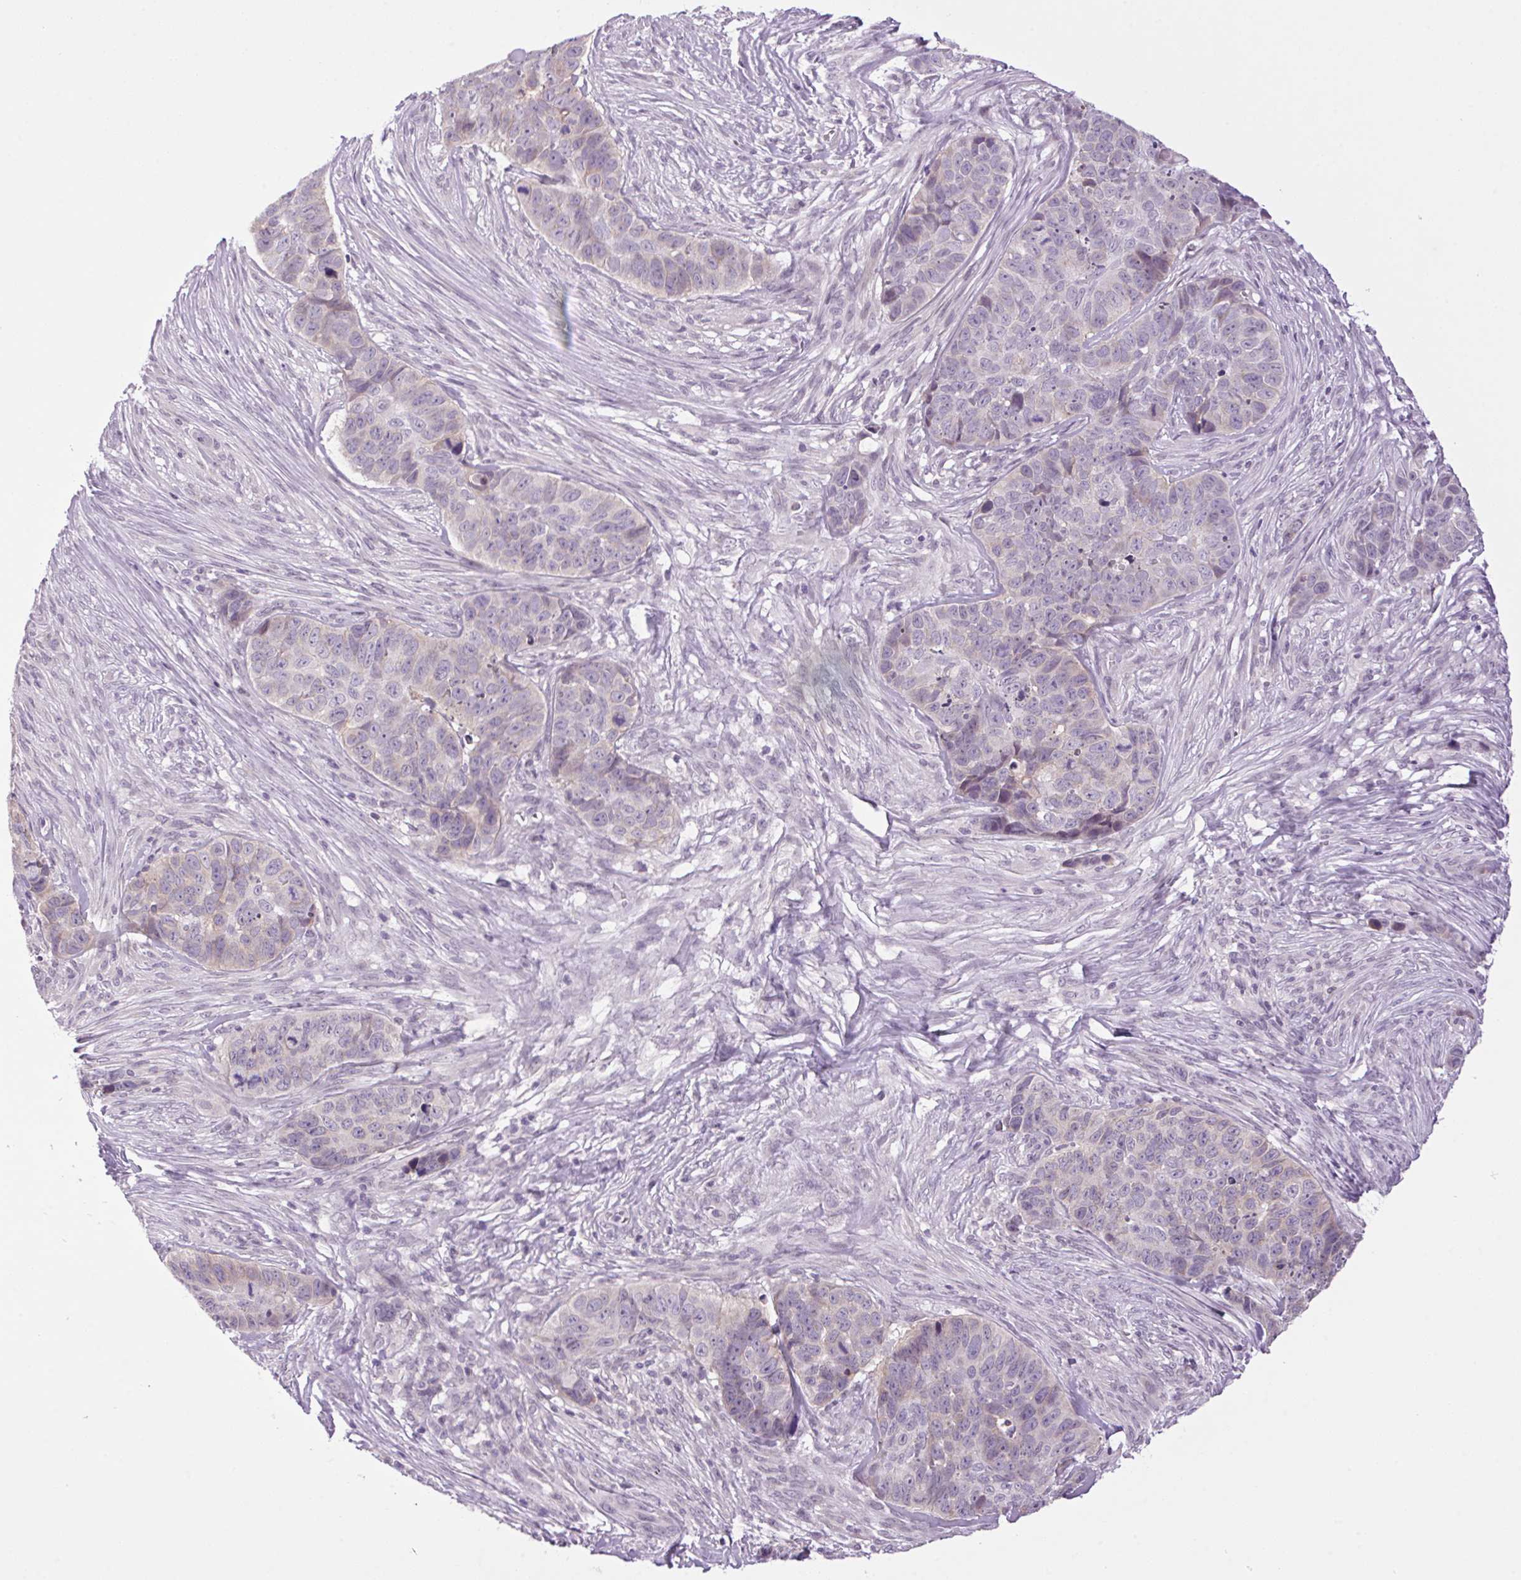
{"staining": {"intensity": "weak", "quantity": "<25%", "location": "cytoplasmic/membranous"}, "tissue": "skin cancer", "cell_type": "Tumor cells", "image_type": "cancer", "snomed": [{"axis": "morphology", "description": "Basal cell carcinoma"}, {"axis": "topography", "description": "Skin"}], "caption": "High power microscopy photomicrograph of an immunohistochemistry histopathology image of skin basal cell carcinoma, revealing no significant staining in tumor cells.", "gene": "SMIM13", "patient": {"sex": "female", "age": 82}}